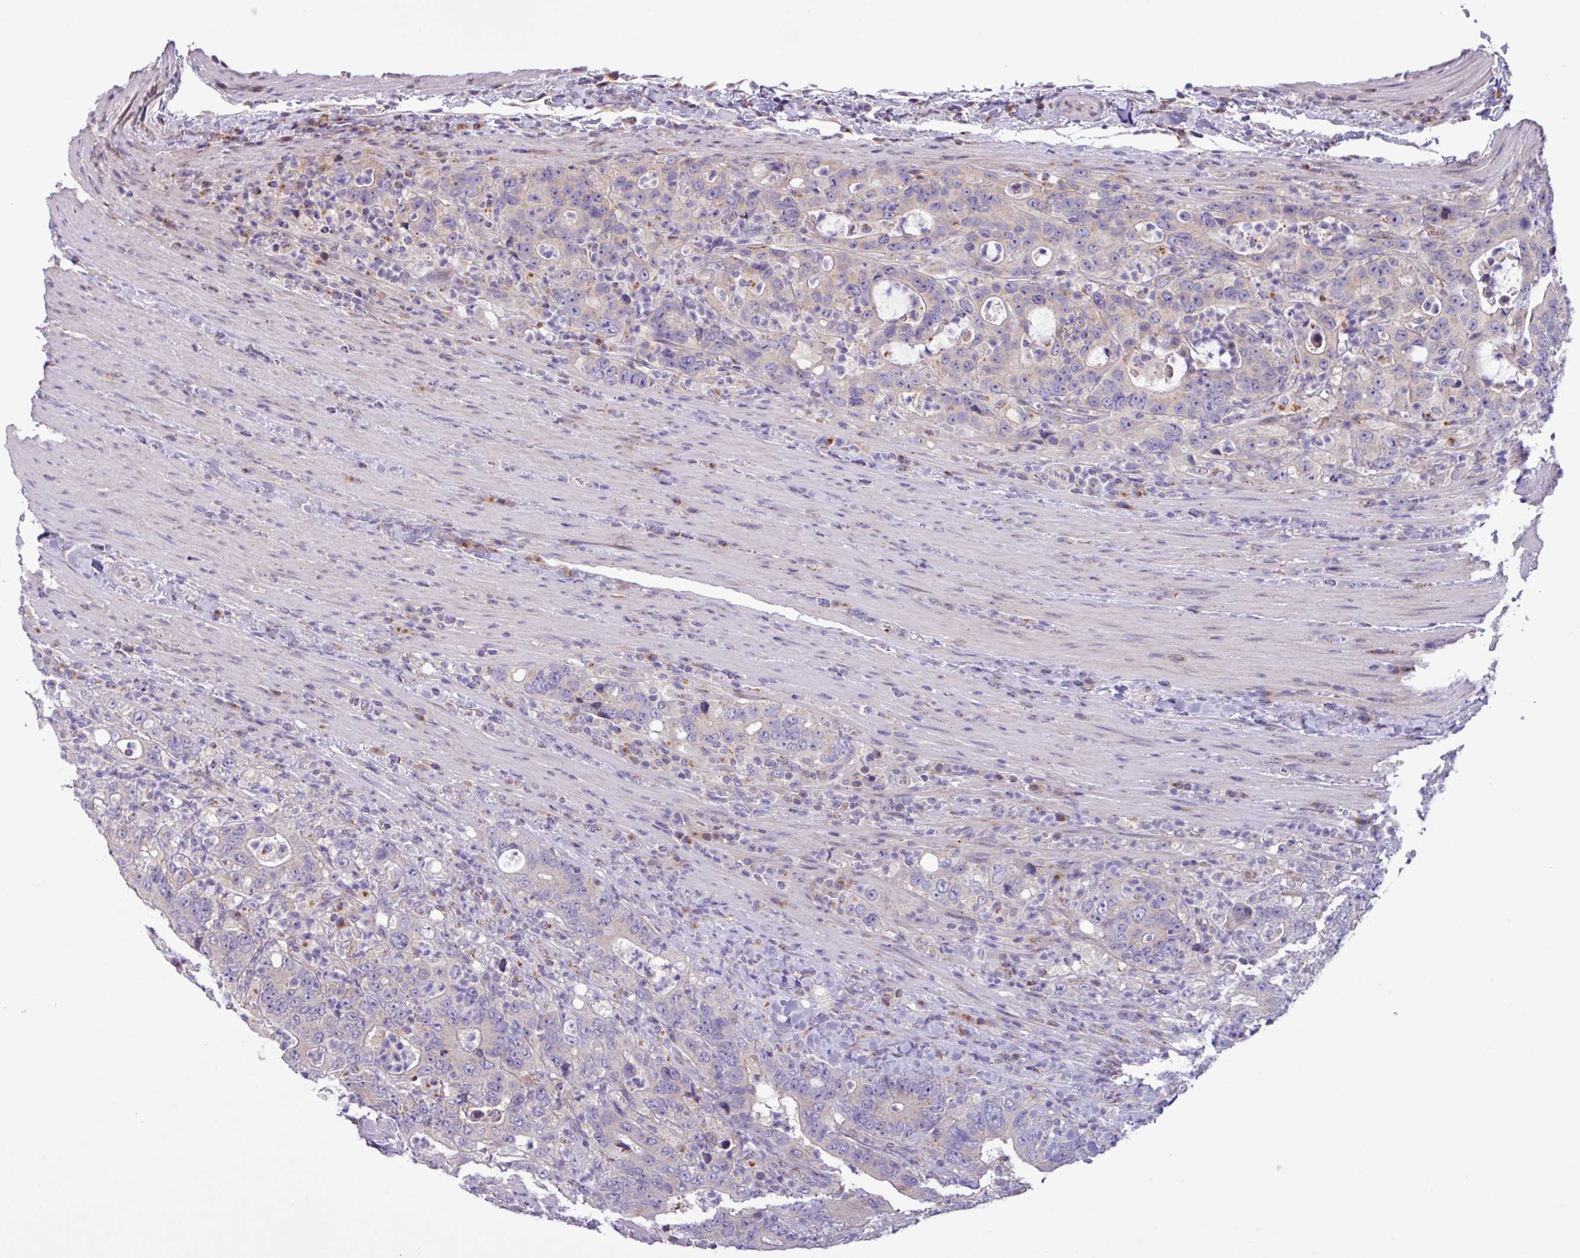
{"staining": {"intensity": "negative", "quantity": "none", "location": "none"}, "tissue": "colorectal cancer", "cell_type": "Tumor cells", "image_type": "cancer", "snomed": [{"axis": "morphology", "description": "Adenocarcinoma, NOS"}, {"axis": "topography", "description": "Colon"}], "caption": "The histopathology image reveals no staining of tumor cells in colorectal adenocarcinoma.", "gene": "STIMATE", "patient": {"sex": "female", "age": 75}}